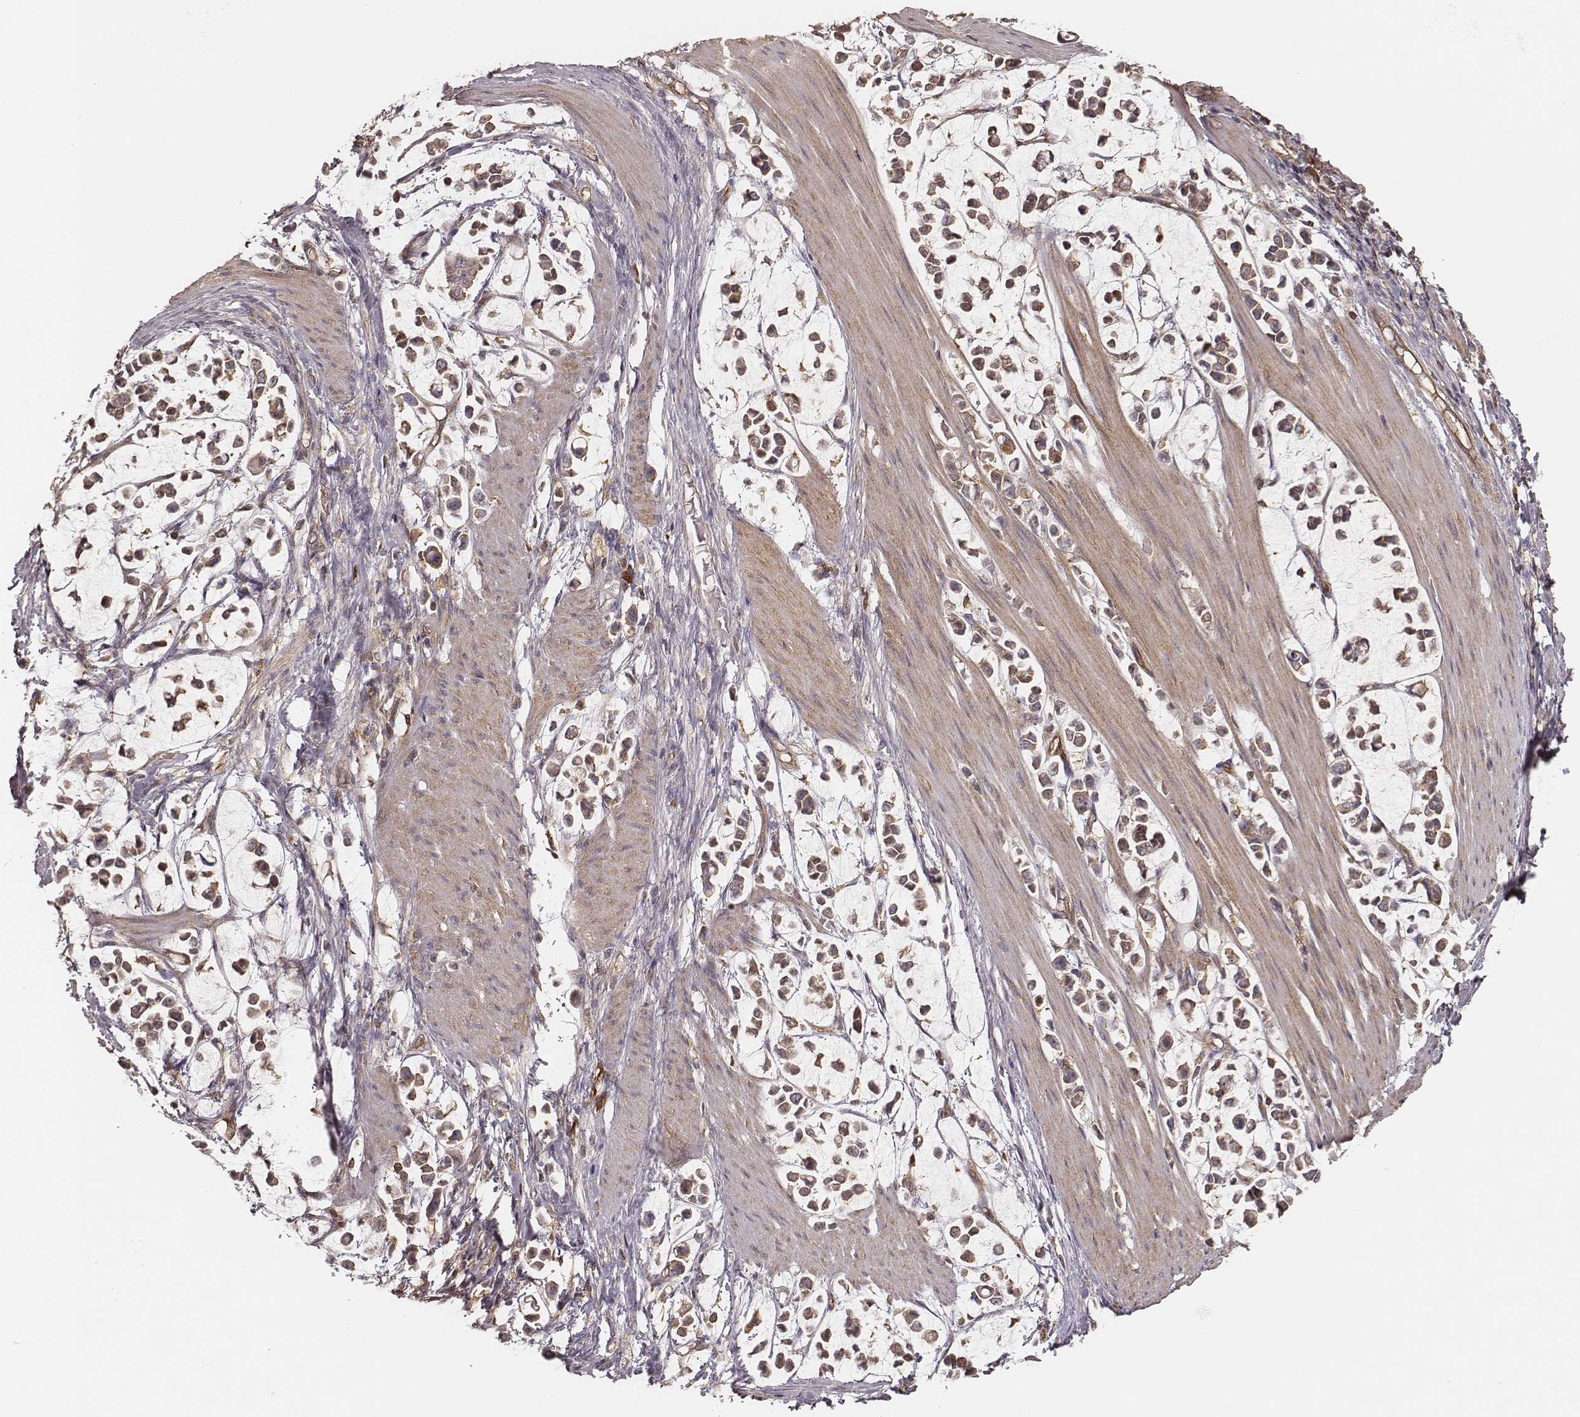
{"staining": {"intensity": "moderate", "quantity": ">75%", "location": "cytoplasmic/membranous"}, "tissue": "stomach cancer", "cell_type": "Tumor cells", "image_type": "cancer", "snomed": [{"axis": "morphology", "description": "Adenocarcinoma, NOS"}, {"axis": "topography", "description": "Stomach"}], "caption": "Immunohistochemical staining of stomach cancer shows medium levels of moderate cytoplasmic/membranous protein positivity in approximately >75% of tumor cells.", "gene": "CARS1", "patient": {"sex": "male", "age": 82}}